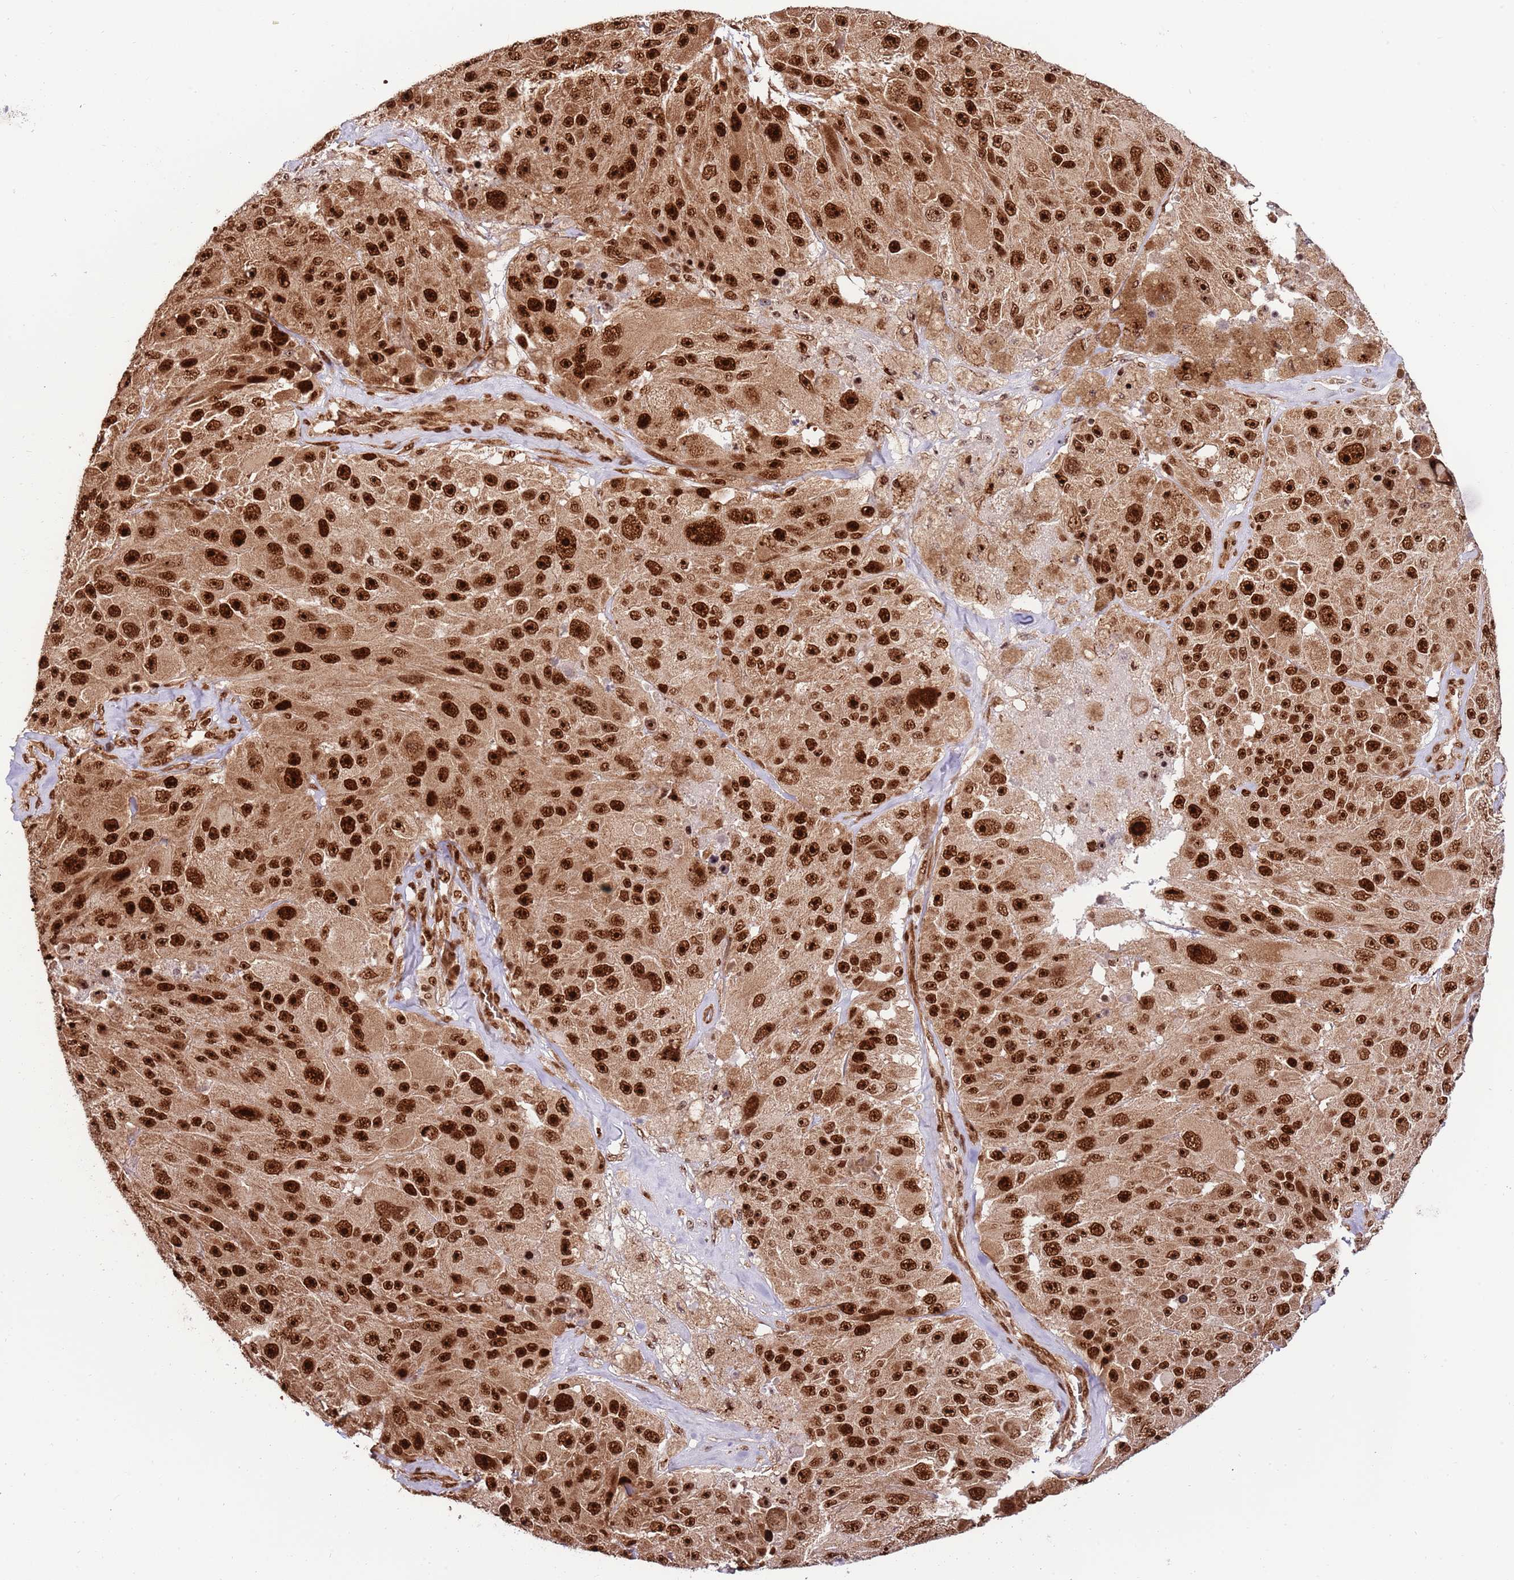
{"staining": {"intensity": "strong", "quantity": ">75%", "location": "cytoplasmic/membranous,nuclear"}, "tissue": "melanoma", "cell_type": "Tumor cells", "image_type": "cancer", "snomed": [{"axis": "morphology", "description": "Malignant melanoma, Metastatic site"}, {"axis": "topography", "description": "Lymph node"}], "caption": "Immunohistochemical staining of human malignant melanoma (metastatic site) demonstrates high levels of strong cytoplasmic/membranous and nuclear protein staining in approximately >75% of tumor cells. The staining was performed using DAB to visualize the protein expression in brown, while the nuclei were stained in blue with hematoxylin (Magnification: 20x).", "gene": "RIF1", "patient": {"sex": "male", "age": 62}}